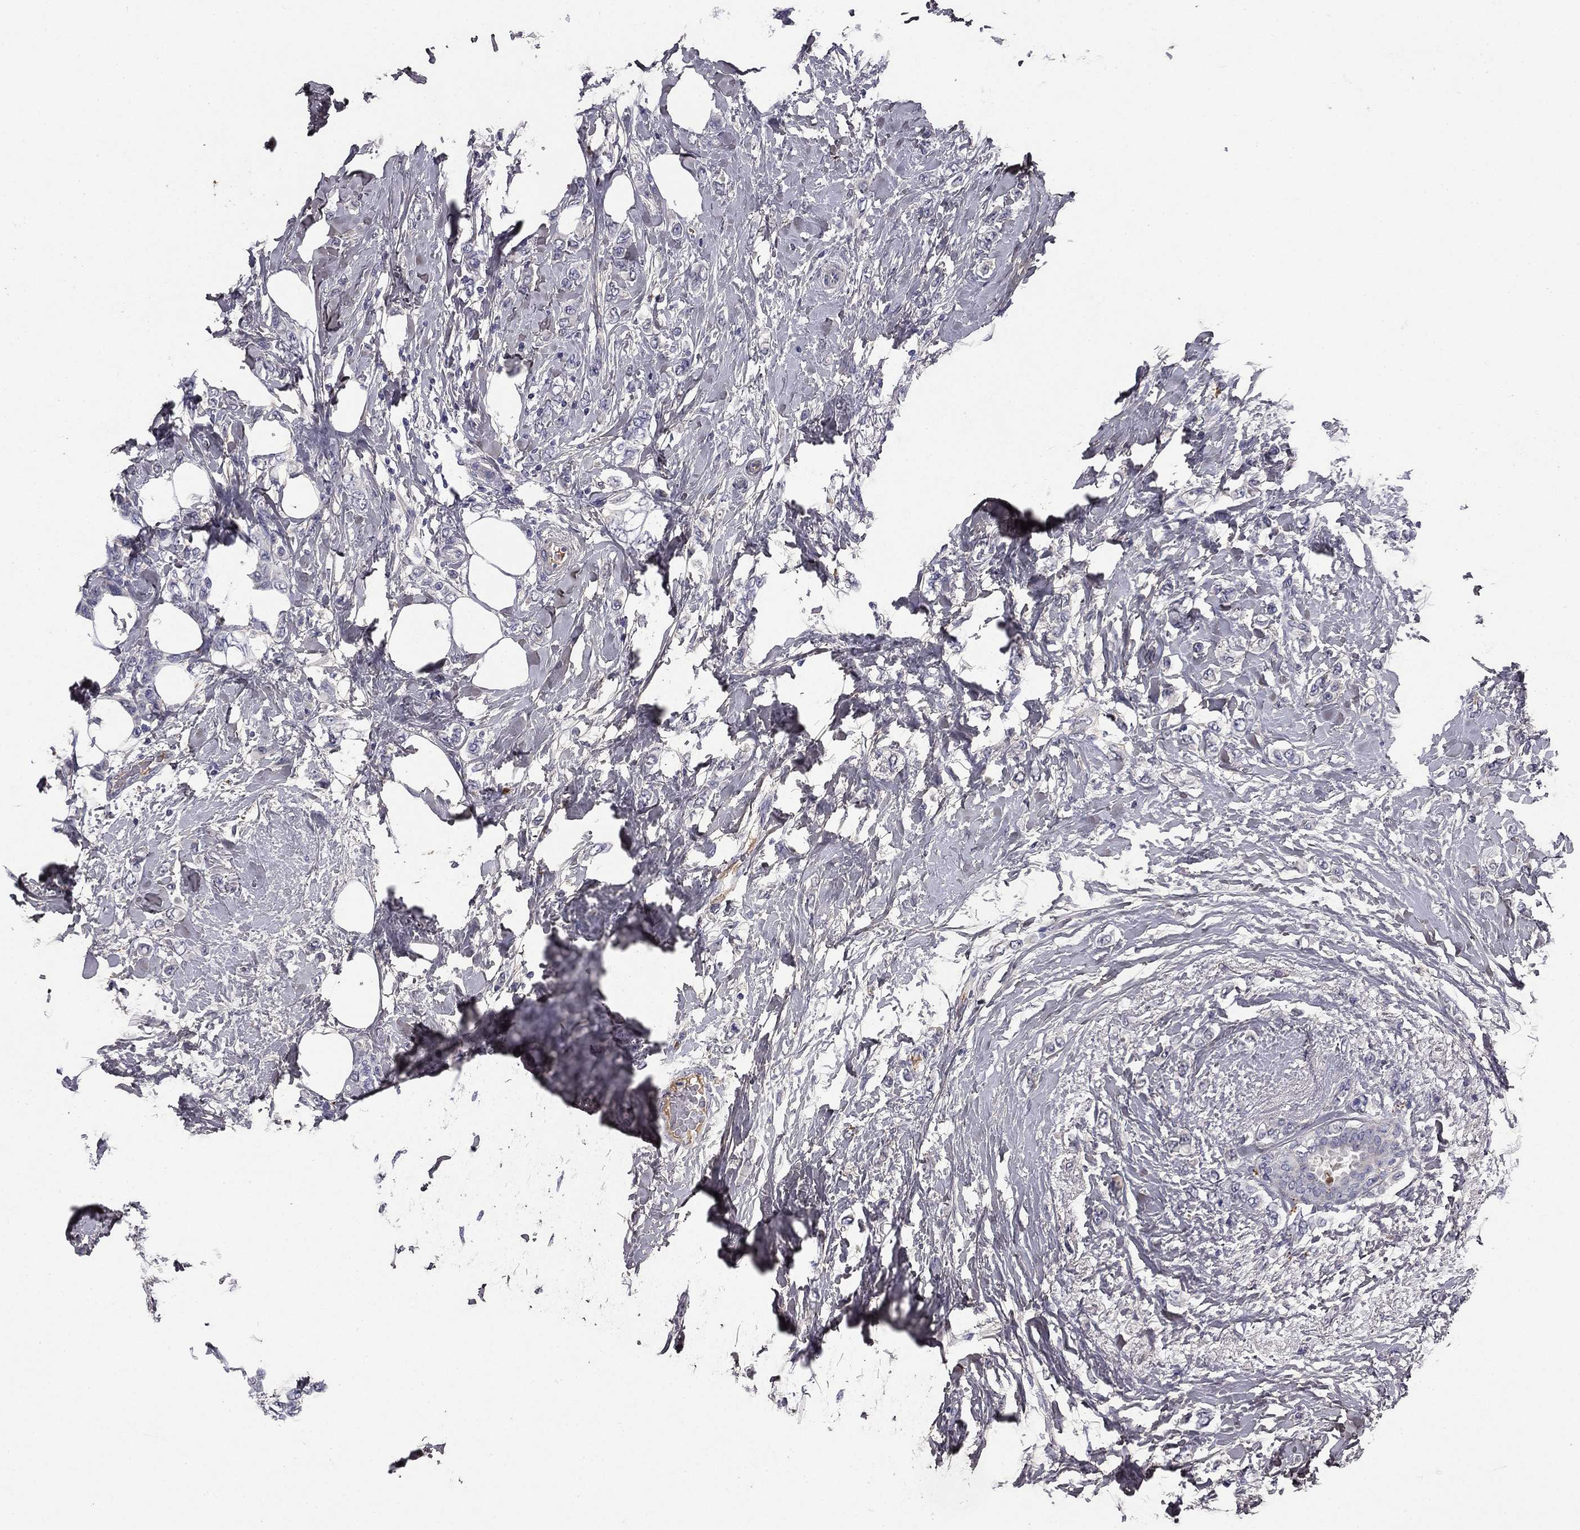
{"staining": {"intensity": "negative", "quantity": "none", "location": "none"}, "tissue": "breast cancer", "cell_type": "Tumor cells", "image_type": "cancer", "snomed": [{"axis": "morphology", "description": "Lobular carcinoma"}, {"axis": "topography", "description": "Breast"}], "caption": "Immunohistochemistry of breast lobular carcinoma shows no expression in tumor cells. (DAB immunohistochemistry (IHC), high magnification).", "gene": "COL2A1", "patient": {"sex": "female", "age": 66}}